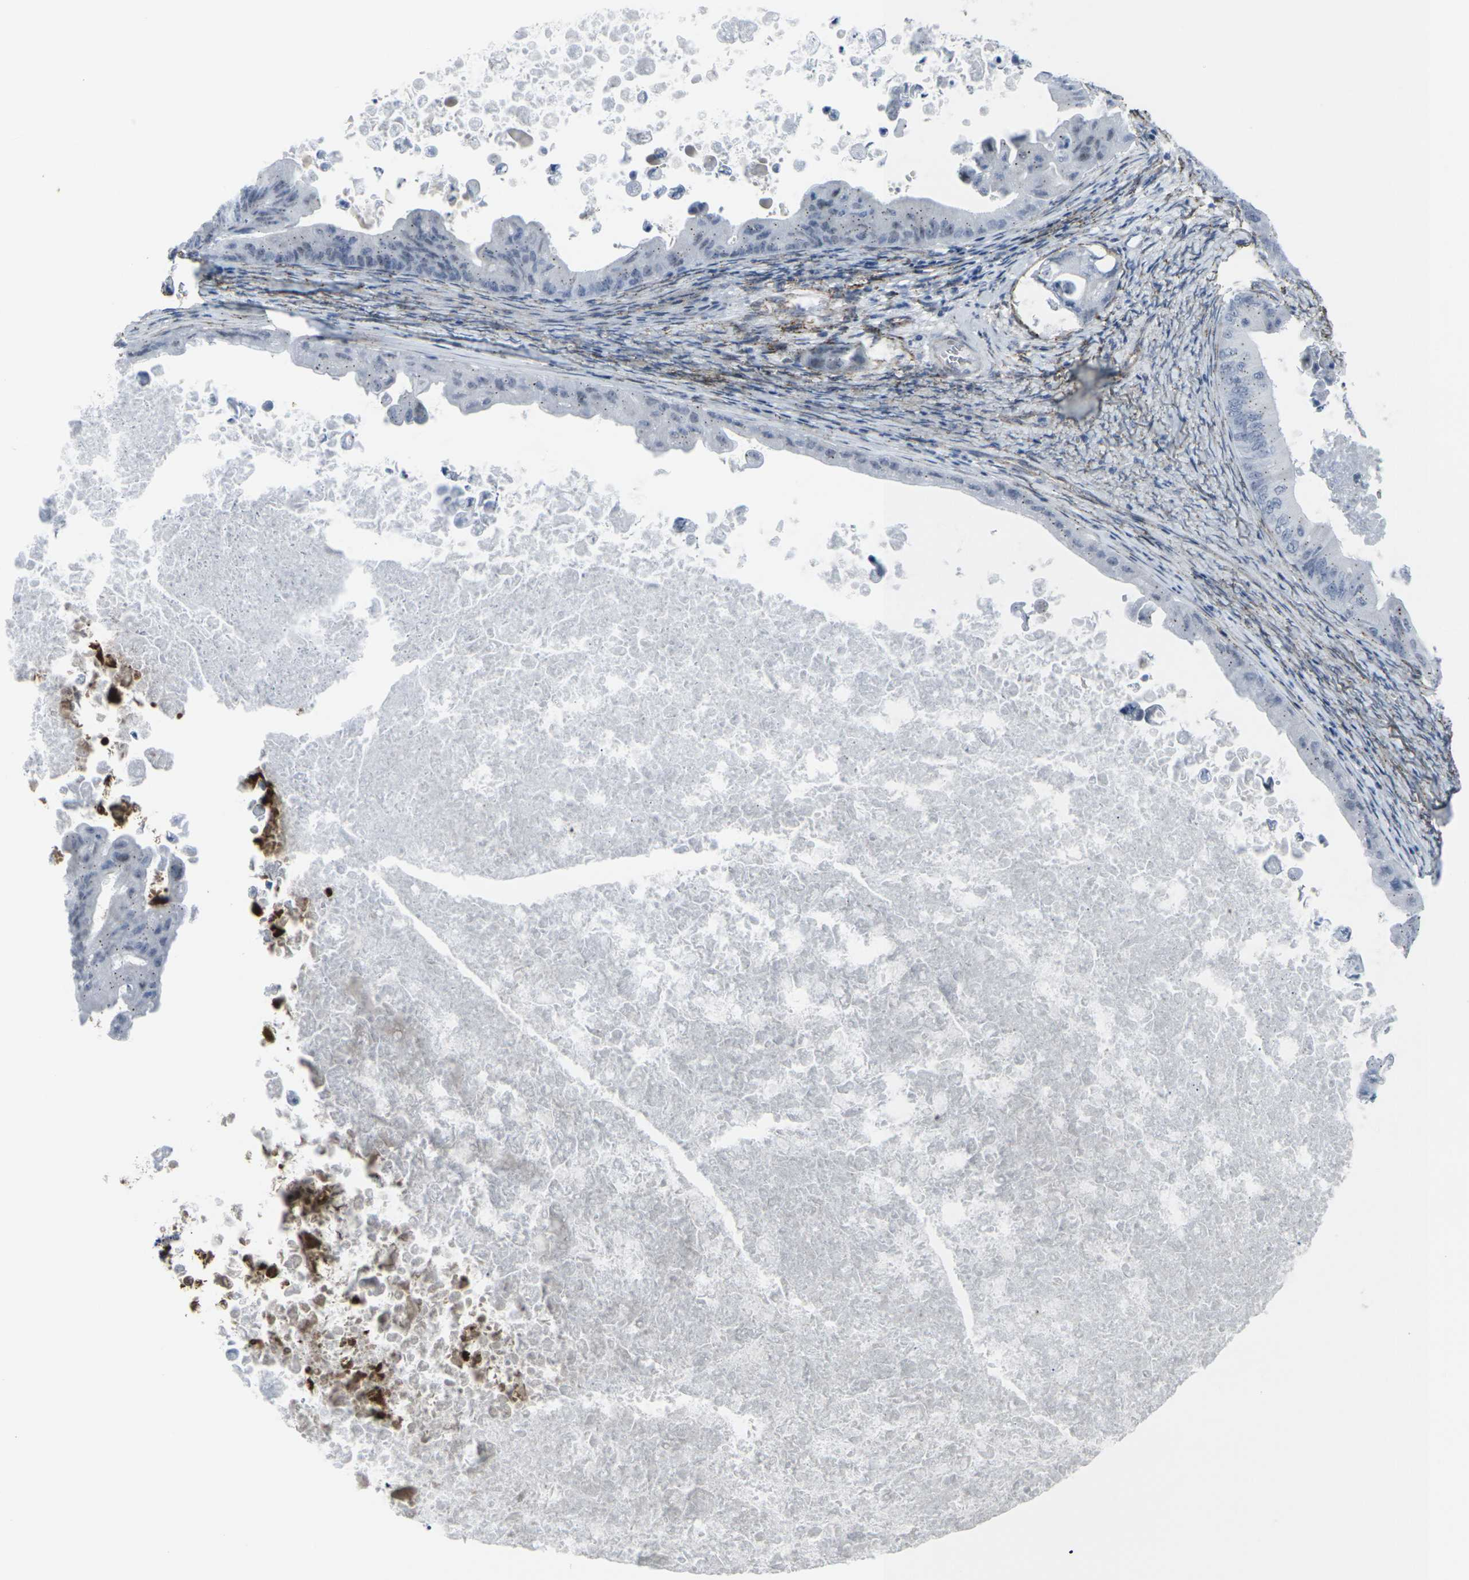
{"staining": {"intensity": "negative", "quantity": "none", "location": "none"}, "tissue": "ovarian cancer", "cell_type": "Tumor cells", "image_type": "cancer", "snomed": [{"axis": "morphology", "description": "Cystadenocarcinoma, mucinous, NOS"}, {"axis": "topography", "description": "Ovary"}], "caption": "Immunohistochemistry (IHC) of human ovarian cancer demonstrates no expression in tumor cells. Nuclei are stained in blue.", "gene": "CDH11", "patient": {"sex": "female", "age": 37}}